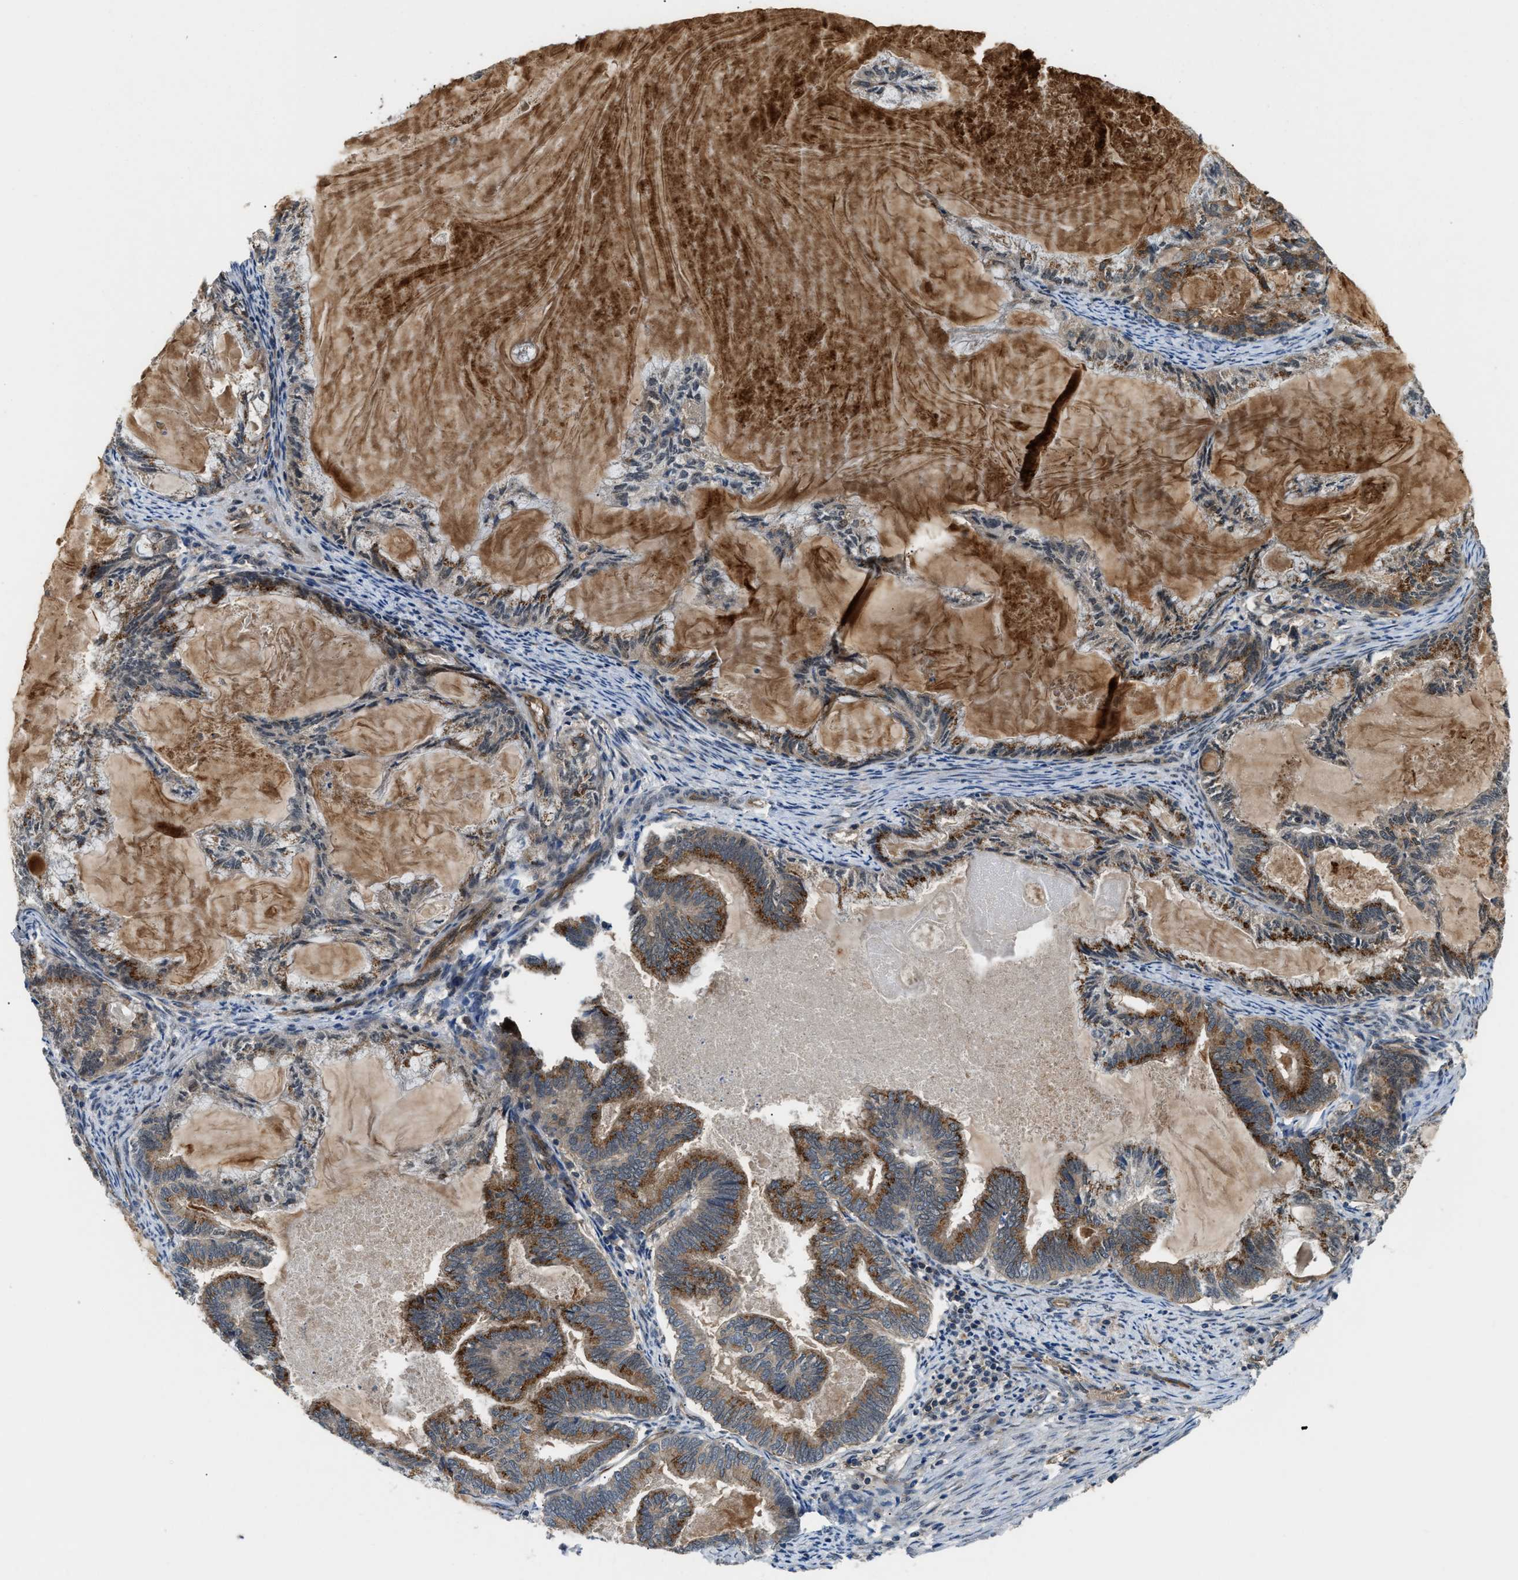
{"staining": {"intensity": "strong", "quantity": "25%-75%", "location": "cytoplasmic/membranous"}, "tissue": "endometrial cancer", "cell_type": "Tumor cells", "image_type": "cancer", "snomed": [{"axis": "morphology", "description": "Adenocarcinoma, NOS"}, {"axis": "topography", "description": "Endometrium"}], "caption": "Tumor cells display strong cytoplasmic/membranous expression in approximately 25%-75% of cells in endometrial cancer.", "gene": "COPS2", "patient": {"sex": "female", "age": 86}}